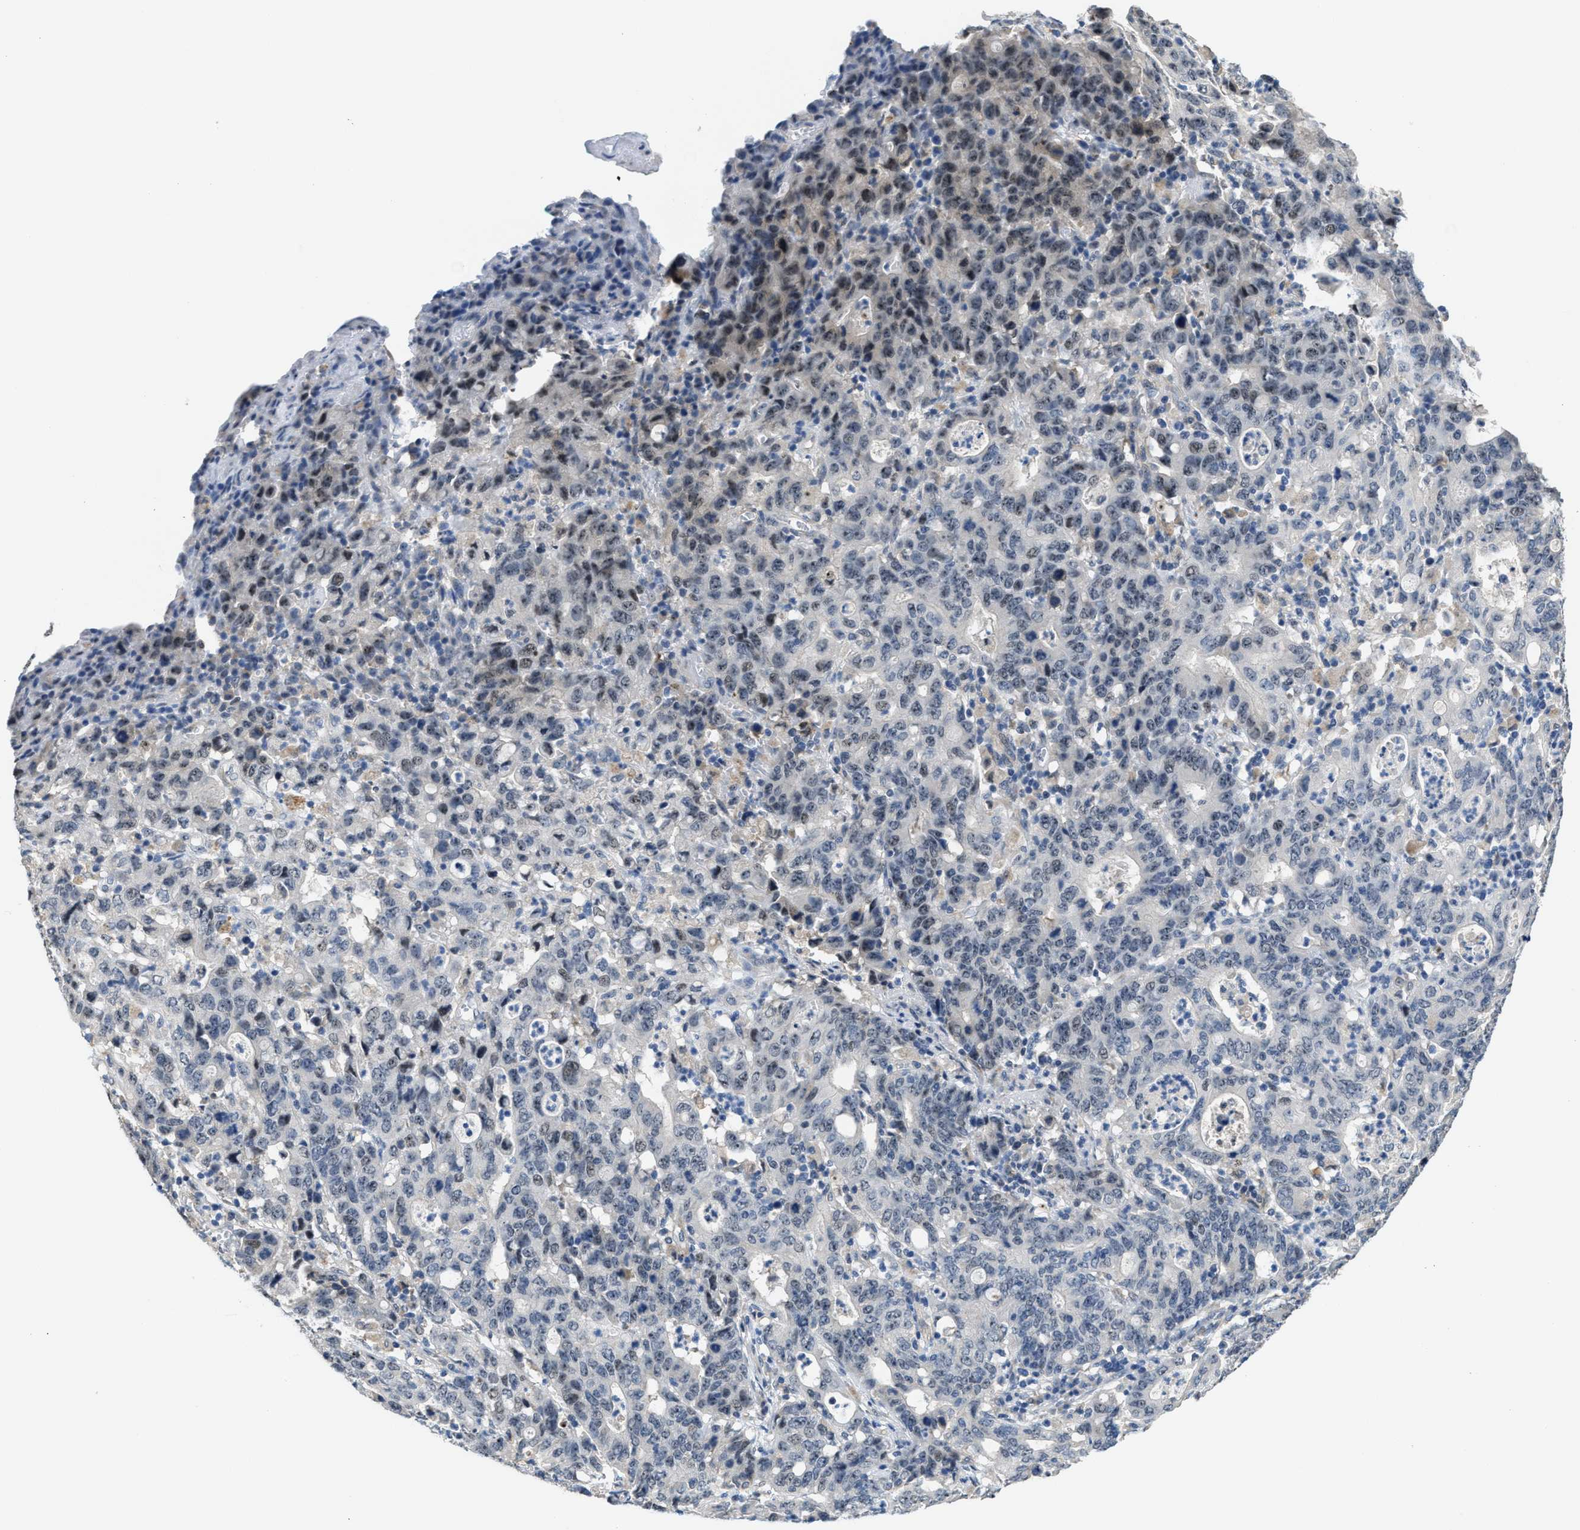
{"staining": {"intensity": "weak", "quantity": "<25%", "location": "nuclear"}, "tissue": "stomach cancer", "cell_type": "Tumor cells", "image_type": "cancer", "snomed": [{"axis": "morphology", "description": "Adenocarcinoma, NOS"}, {"axis": "topography", "description": "Stomach, upper"}], "caption": "This is an immunohistochemistry (IHC) micrograph of human stomach cancer (adenocarcinoma). There is no expression in tumor cells.", "gene": "ZNF783", "patient": {"sex": "male", "age": 69}}